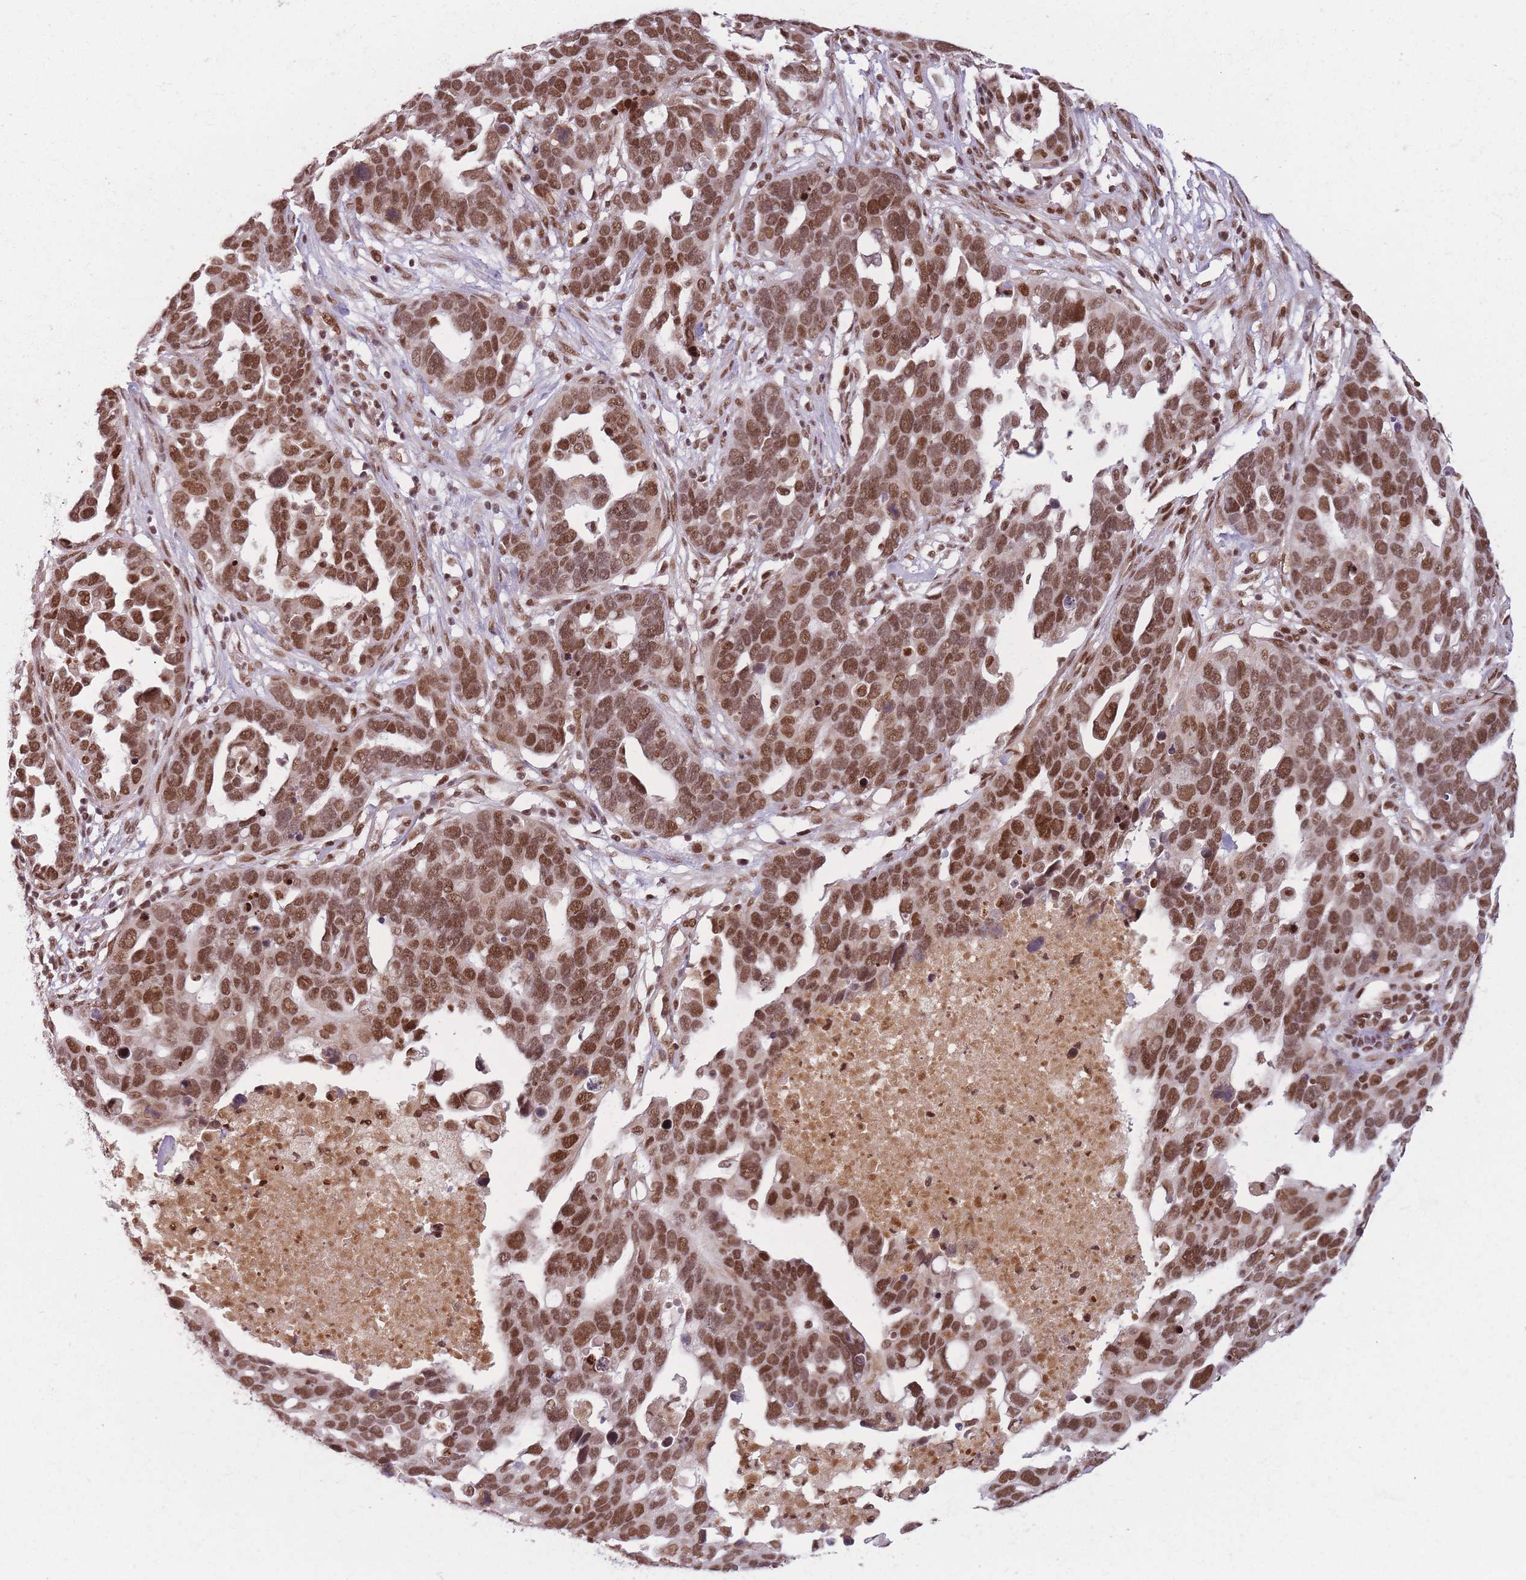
{"staining": {"intensity": "strong", "quantity": ">75%", "location": "nuclear"}, "tissue": "ovarian cancer", "cell_type": "Tumor cells", "image_type": "cancer", "snomed": [{"axis": "morphology", "description": "Cystadenocarcinoma, serous, NOS"}, {"axis": "topography", "description": "Ovary"}], "caption": "There is high levels of strong nuclear staining in tumor cells of serous cystadenocarcinoma (ovarian), as demonstrated by immunohistochemical staining (brown color).", "gene": "SUPT6H", "patient": {"sex": "female", "age": 54}}